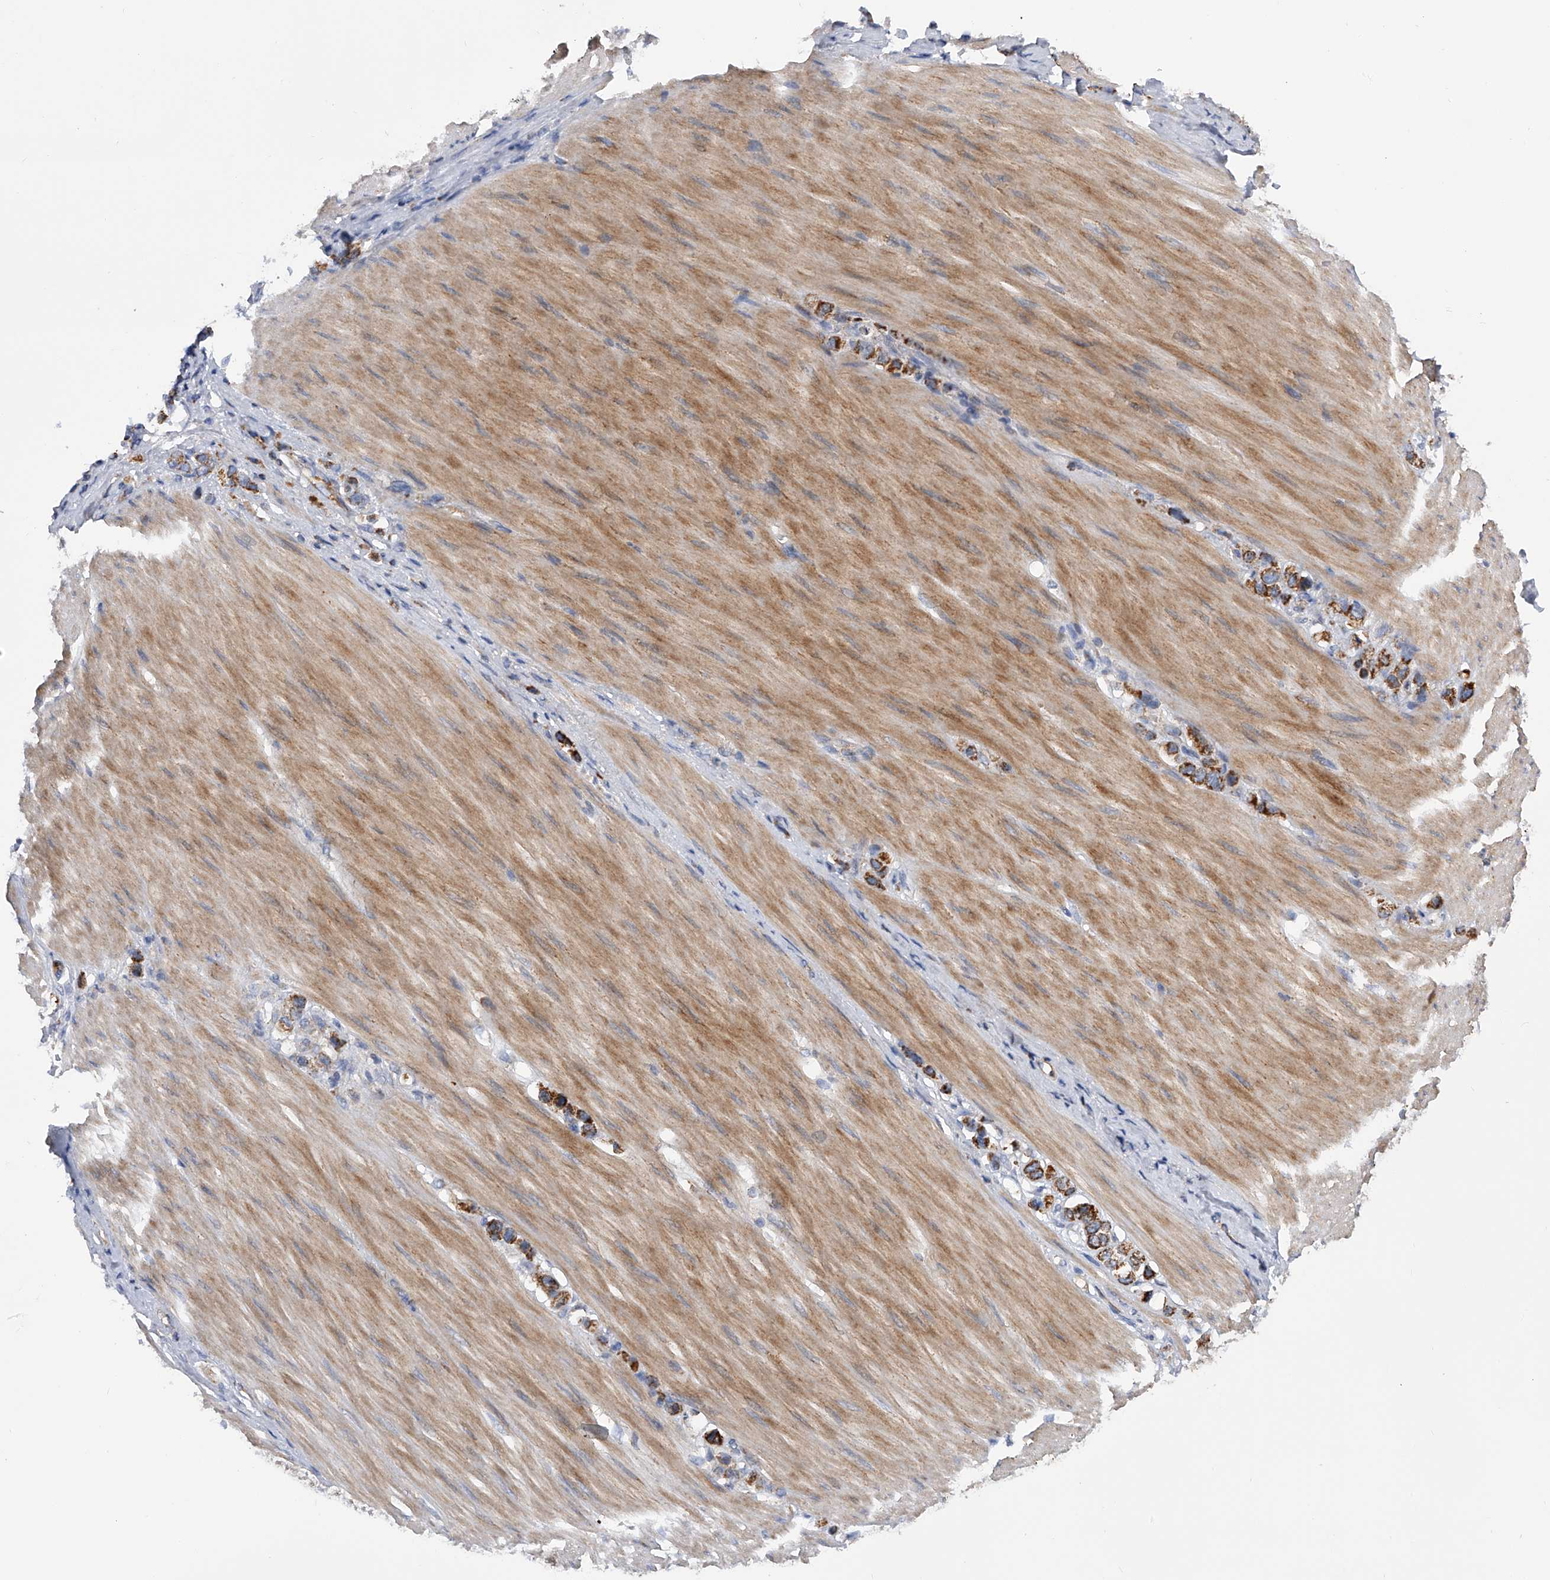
{"staining": {"intensity": "strong", "quantity": ">75%", "location": "cytoplasmic/membranous"}, "tissue": "stomach cancer", "cell_type": "Tumor cells", "image_type": "cancer", "snomed": [{"axis": "morphology", "description": "Adenocarcinoma, NOS"}, {"axis": "topography", "description": "Stomach"}], "caption": "Immunohistochemistry (DAB) staining of stomach adenocarcinoma exhibits strong cytoplasmic/membranous protein staining in approximately >75% of tumor cells.", "gene": "PDSS2", "patient": {"sex": "female", "age": 65}}